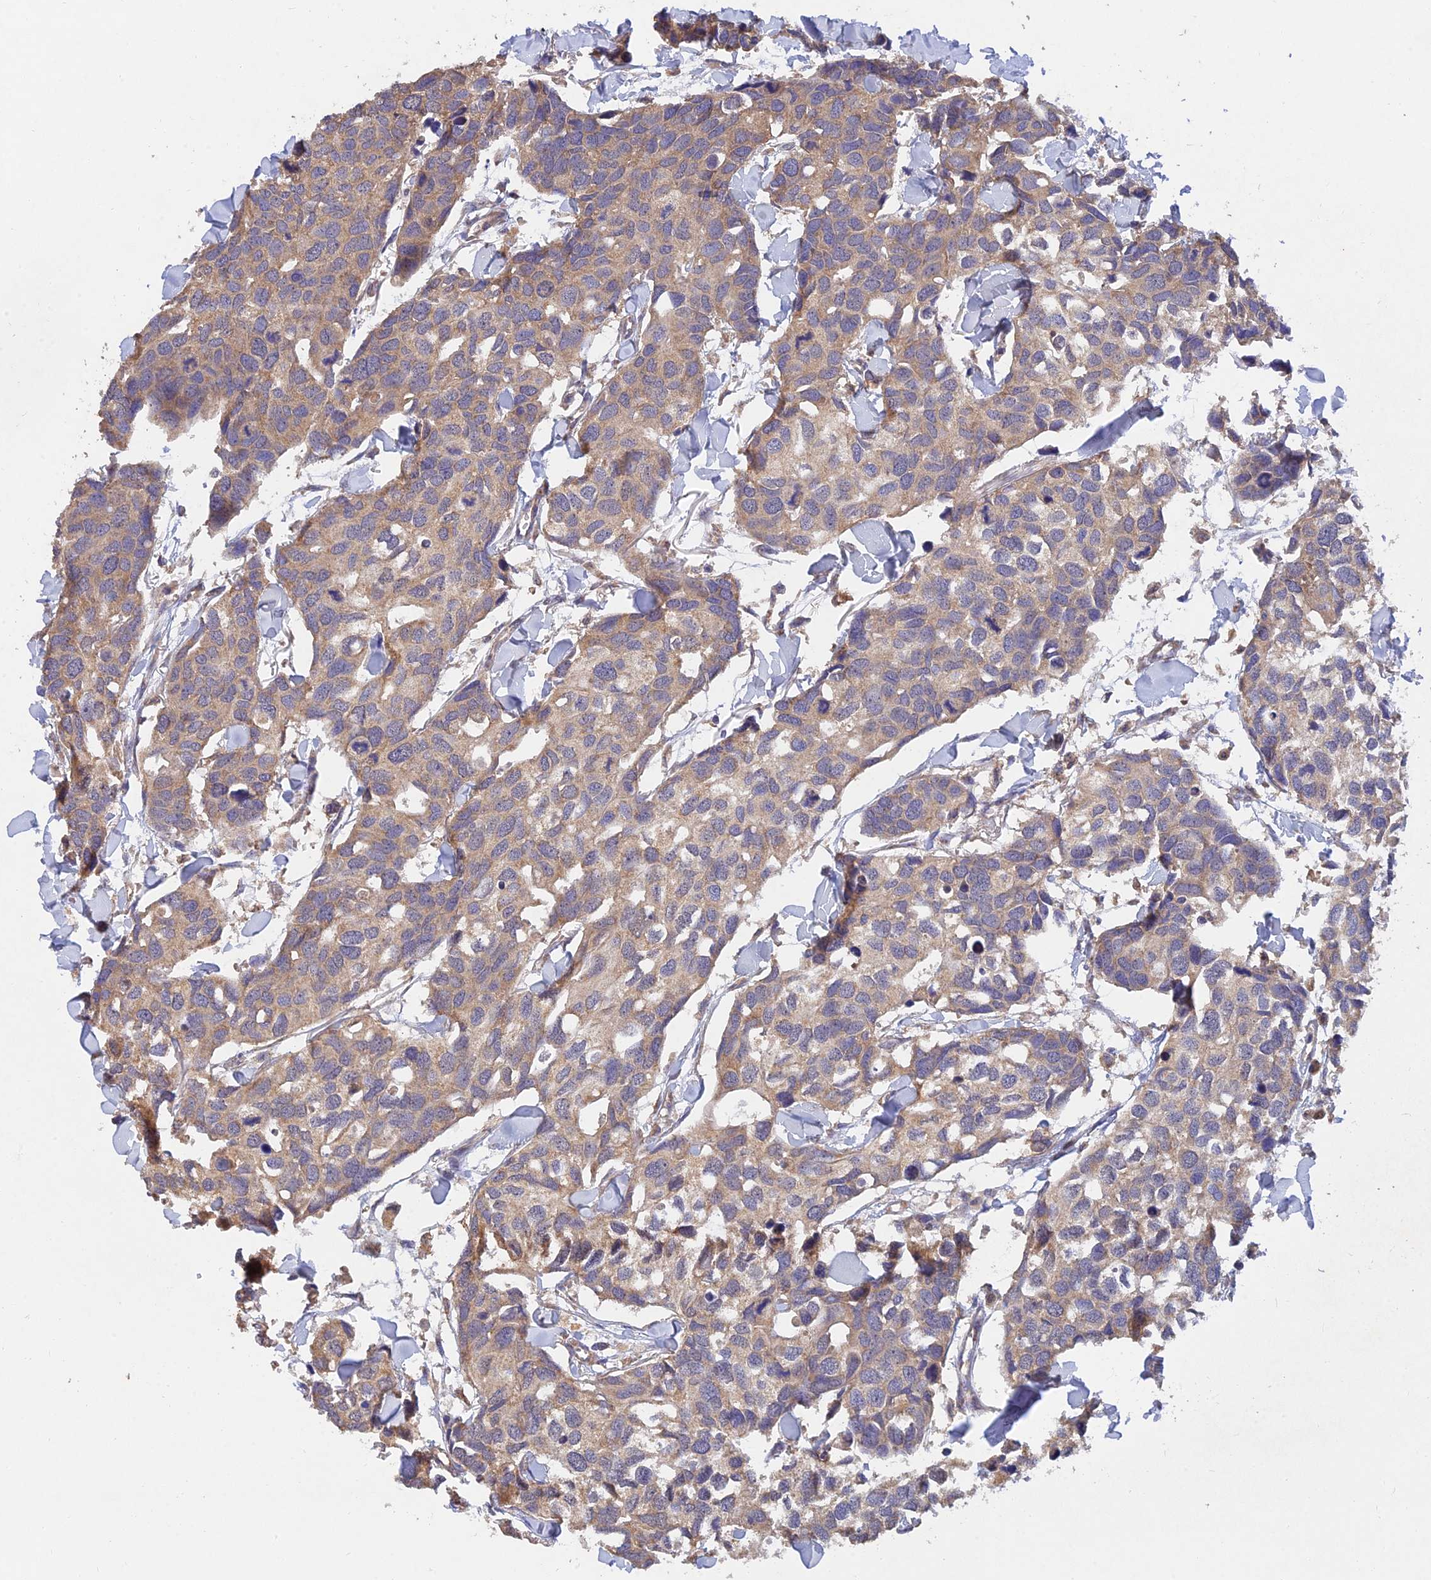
{"staining": {"intensity": "moderate", "quantity": ">75%", "location": "cytoplasmic/membranous"}, "tissue": "breast cancer", "cell_type": "Tumor cells", "image_type": "cancer", "snomed": [{"axis": "morphology", "description": "Duct carcinoma"}, {"axis": "topography", "description": "Breast"}], "caption": "Human breast invasive ductal carcinoma stained with a brown dye demonstrates moderate cytoplasmic/membranous positive staining in approximately >75% of tumor cells.", "gene": "SLC38A11", "patient": {"sex": "female", "age": 83}}